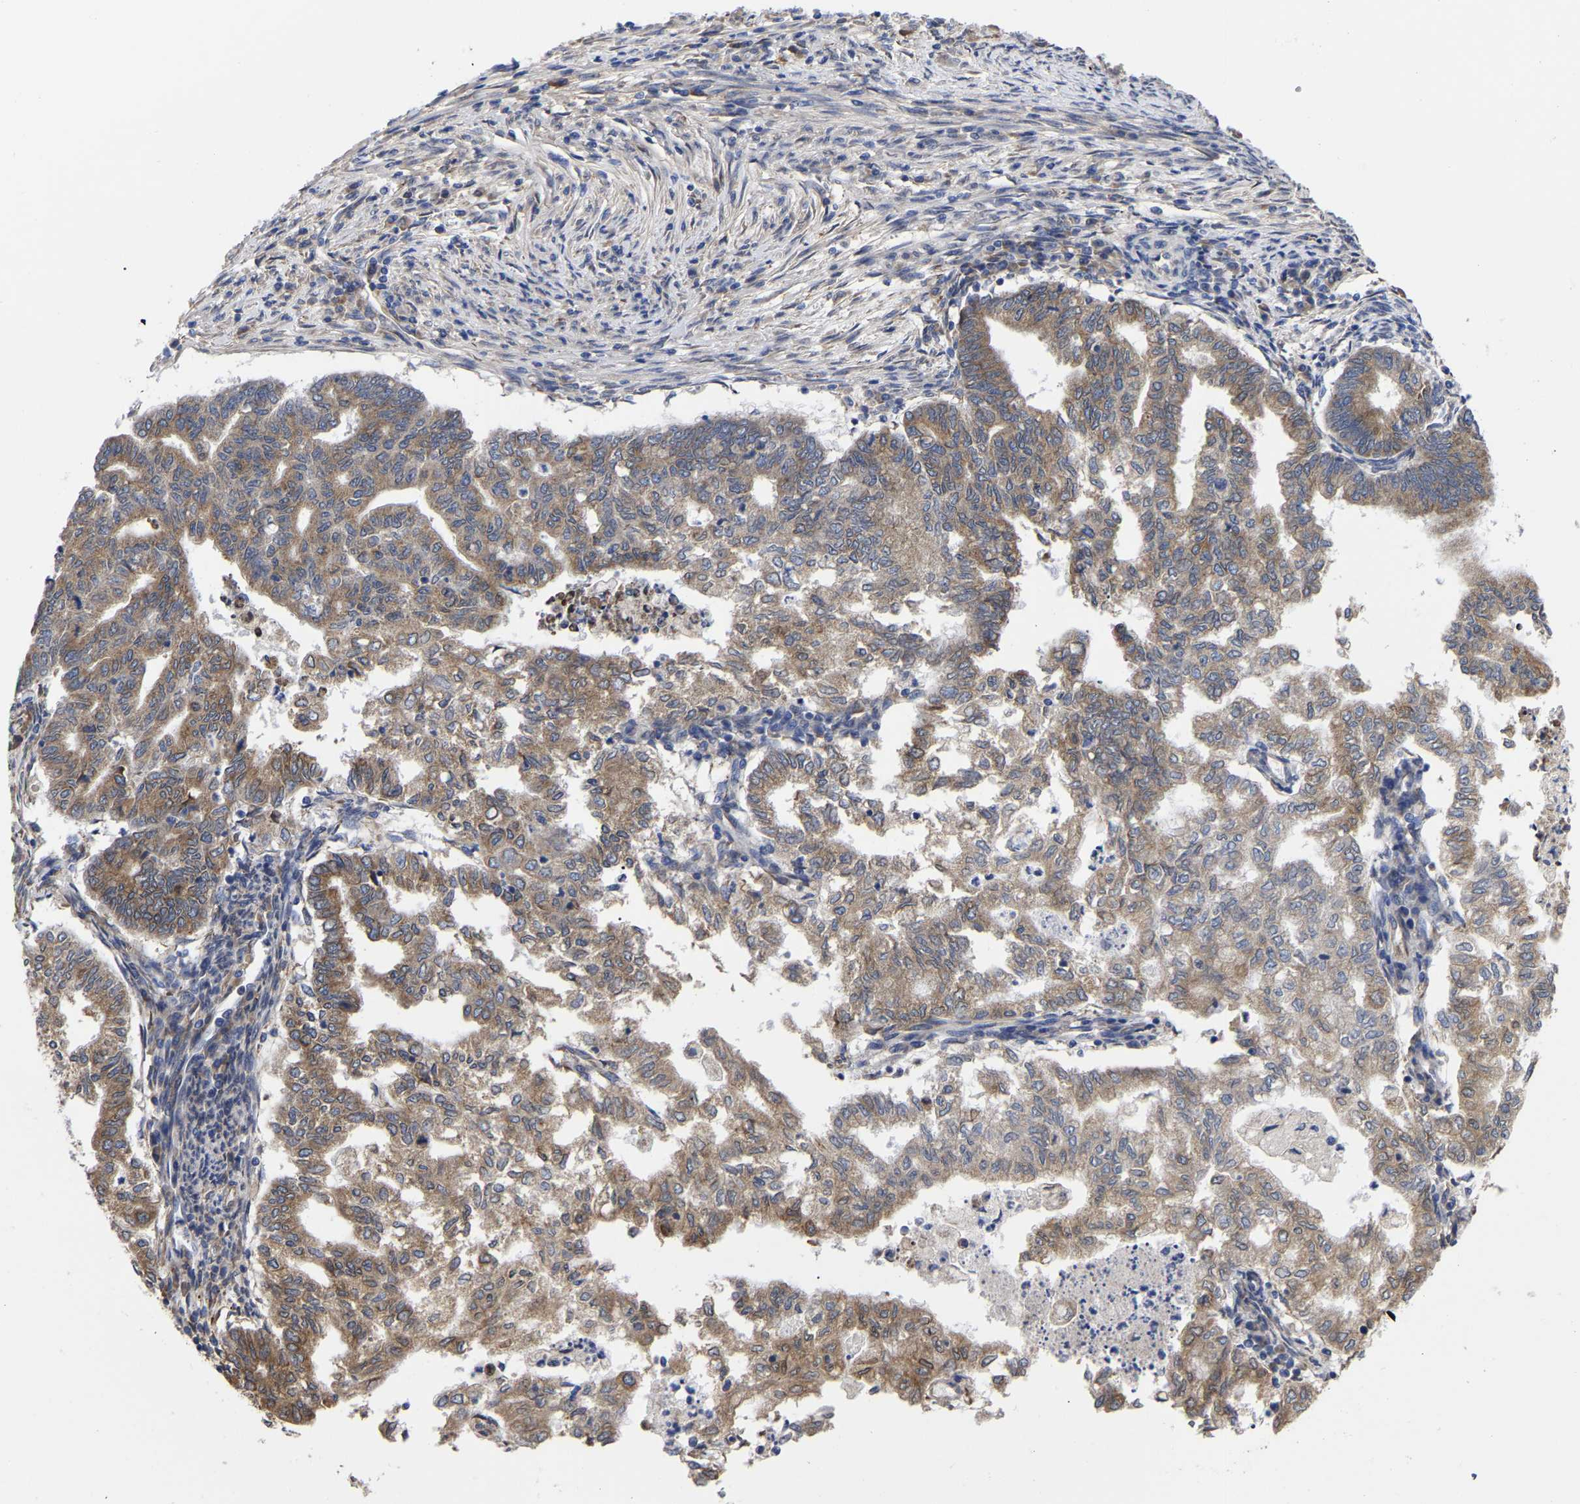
{"staining": {"intensity": "moderate", "quantity": ">75%", "location": "cytoplasmic/membranous"}, "tissue": "endometrial cancer", "cell_type": "Tumor cells", "image_type": "cancer", "snomed": [{"axis": "morphology", "description": "Polyp, NOS"}, {"axis": "morphology", "description": "Adenocarcinoma, NOS"}, {"axis": "morphology", "description": "Adenoma, NOS"}, {"axis": "topography", "description": "Endometrium"}], "caption": "Immunohistochemical staining of human endometrial cancer (adenocarcinoma) exhibits moderate cytoplasmic/membranous protein staining in approximately >75% of tumor cells.", "gene": "CFAP298", "patient": {"sex": "female", "age": 79}}